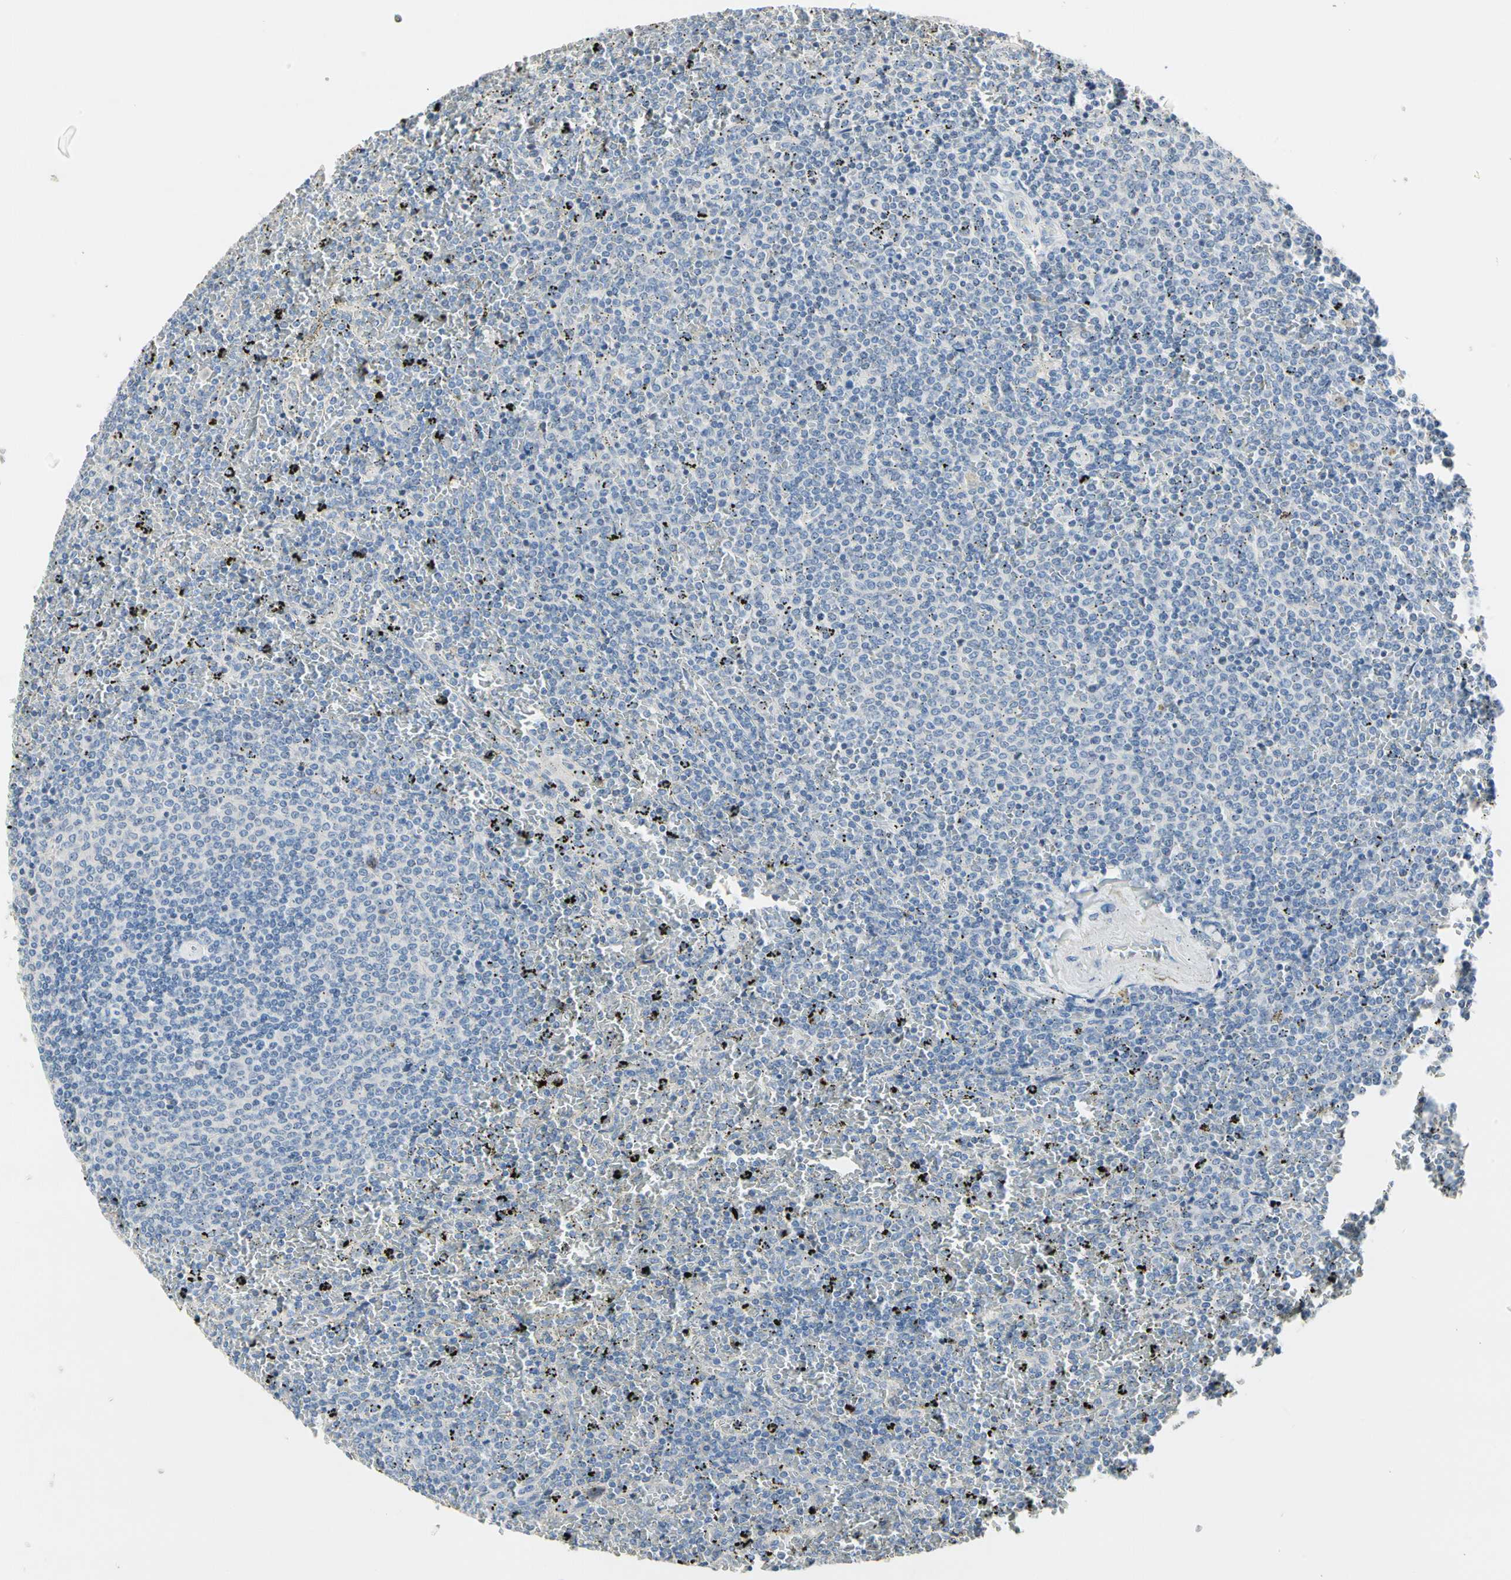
{"staining": {"intensity": "negative", "quantity": "none", "location": "none"}, "tissue": "lymphoma", "cell_type": "Tumor cells", "image_type": "cancer", "snomed": [{"axis": "morphology", "description": "Malignant lymphoma, non-Hodgkin's type, Low grade"}, {"axis": "topography", "description": "Spleen"}], "caption": "Lymphoma stained for a protein using immunohistochemistry exhibits no staining tumor cells.", "gene": "ECRG4", "patient": {"sex": "female", "age": 77}}